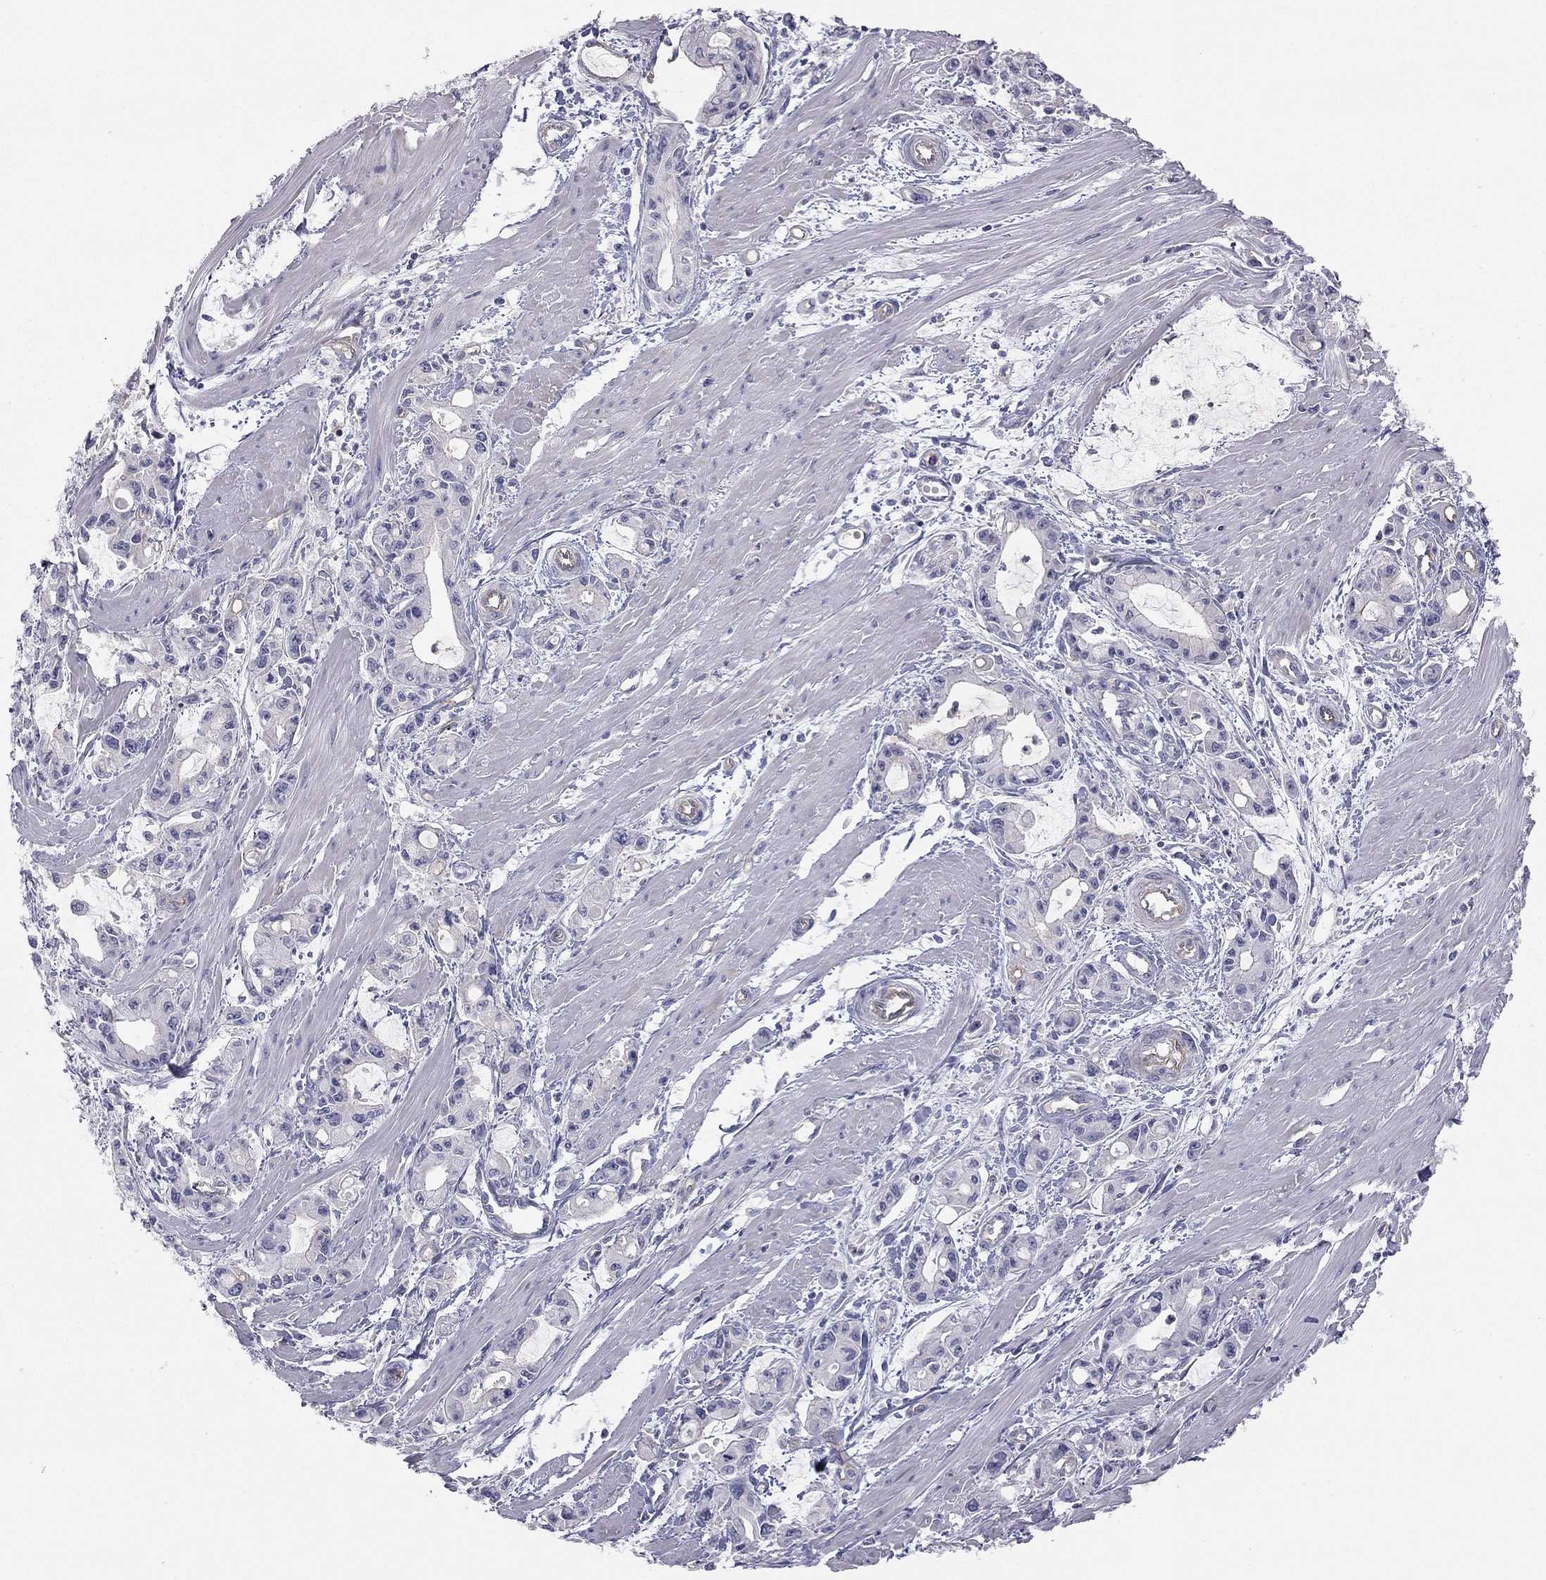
{"staining": {"intensity": "negative", "quantity": "none", "location": "none"}, "tissue": "pancreatic cancer", "cell_type": "Tumor cells", "image_type": "cancer", "snomed": [{"axis": "morphology", "description": "Adenocarcinoma, NOS"}, {"axis": "topography", "description": "Pancreas"}], "caption": "High power microscopy micrograph of an immunohistochemistry (IHC) histopathology image of pancreatic adenocarcinoma, revealing no significant positivity in tumor cells.", "gene": "GPRC5B", "patient": {"sex": "male", "age": 48}}